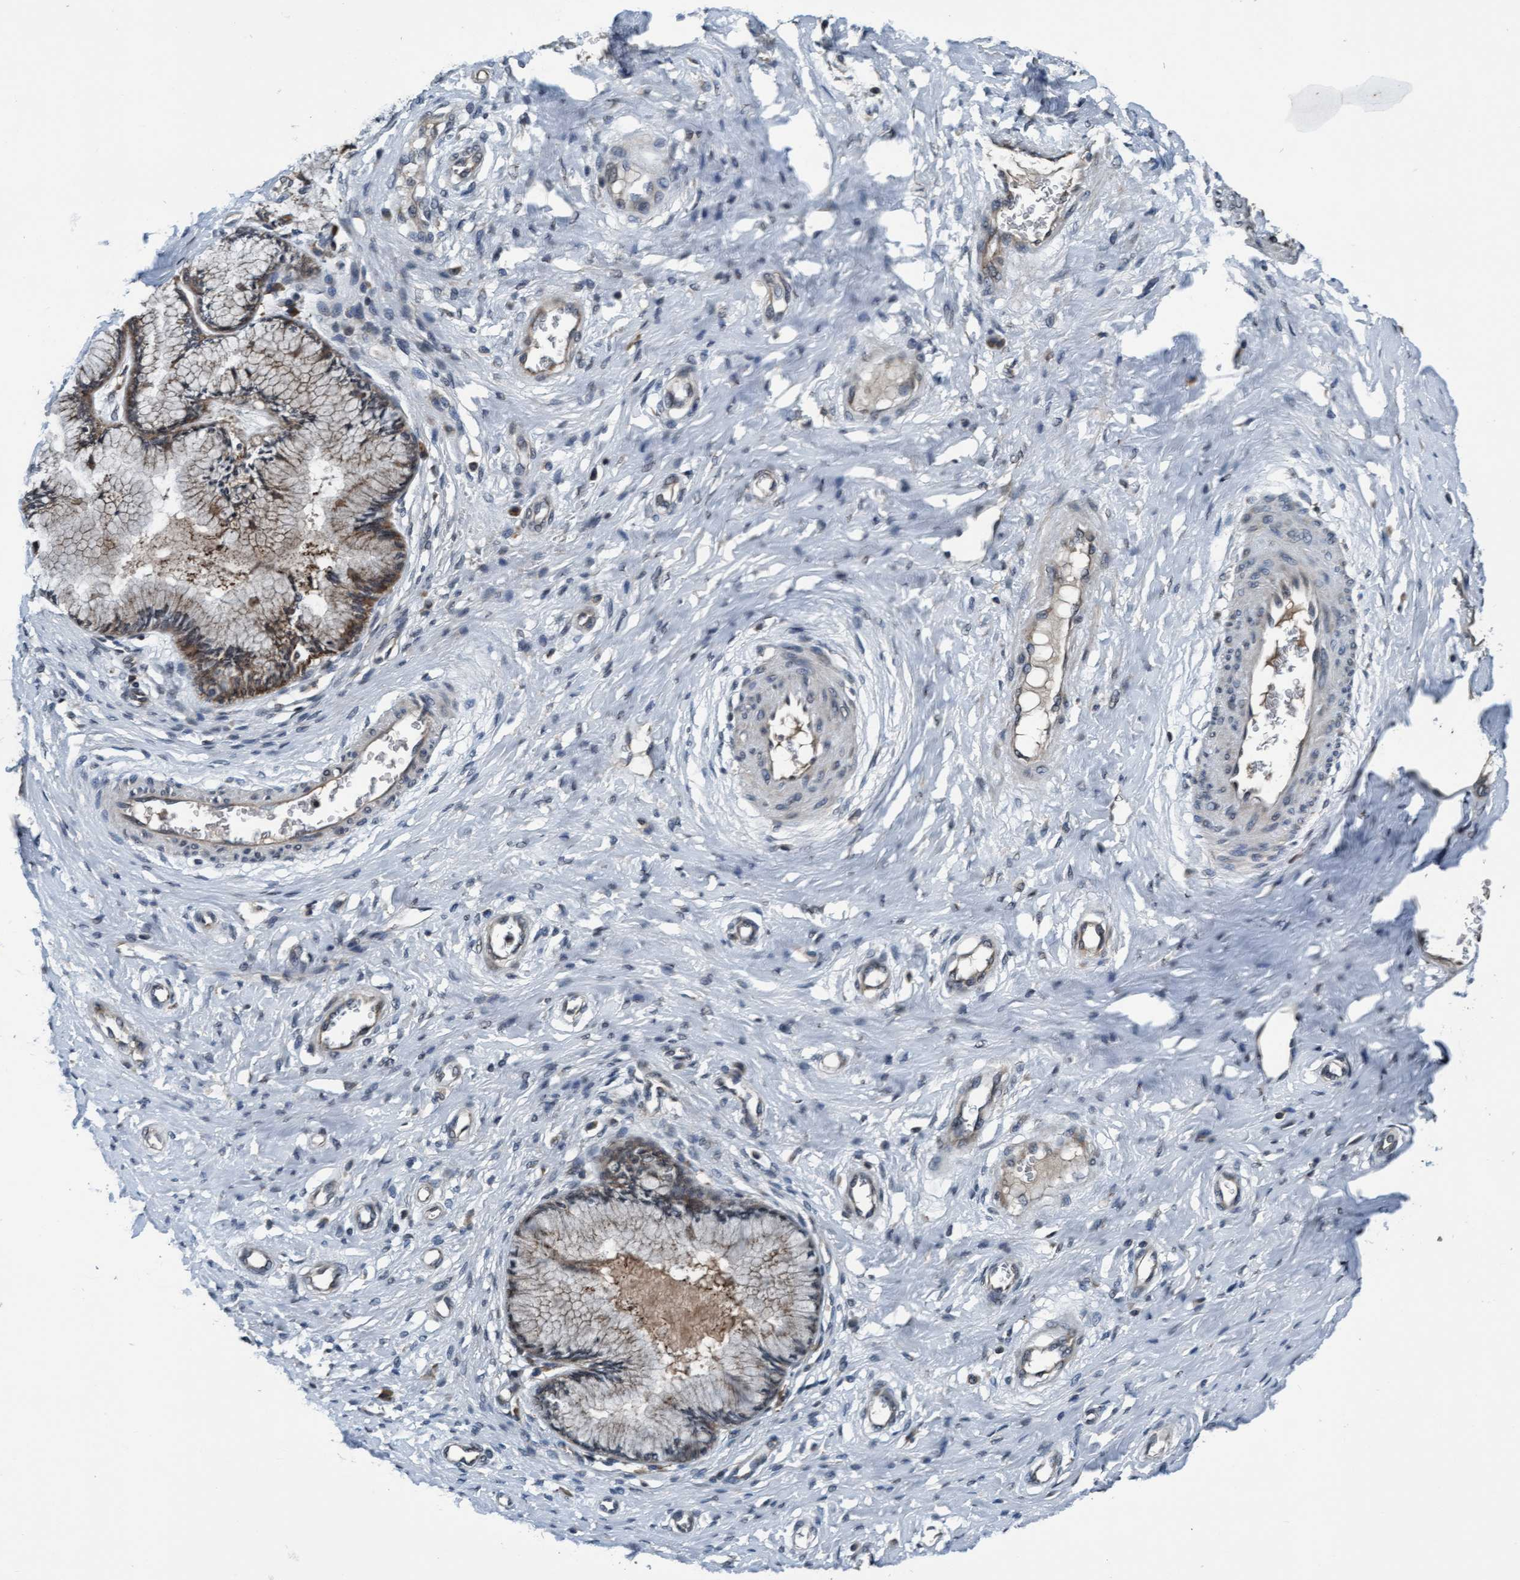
{"staining": {"intensity": "moderate", "quantity": ">75%", "location": "cytoplasmic/membranous"}, "tissue": "cervix", "cell_type": "Glandular cells", "image_type": "normal", "snomed": [{"axis": "morphology", "description": "Normal tissue, NOS"}, {"axis": "topography", "description": "Cervix"}], "caption": "Human cervix stained for a protein (brown) exhibits moderate cytoplasmic/membranous positive expression in about >75% of glandular cells.", "gene": "WASF1", "patient": {"sex": "female", "age": 55}}